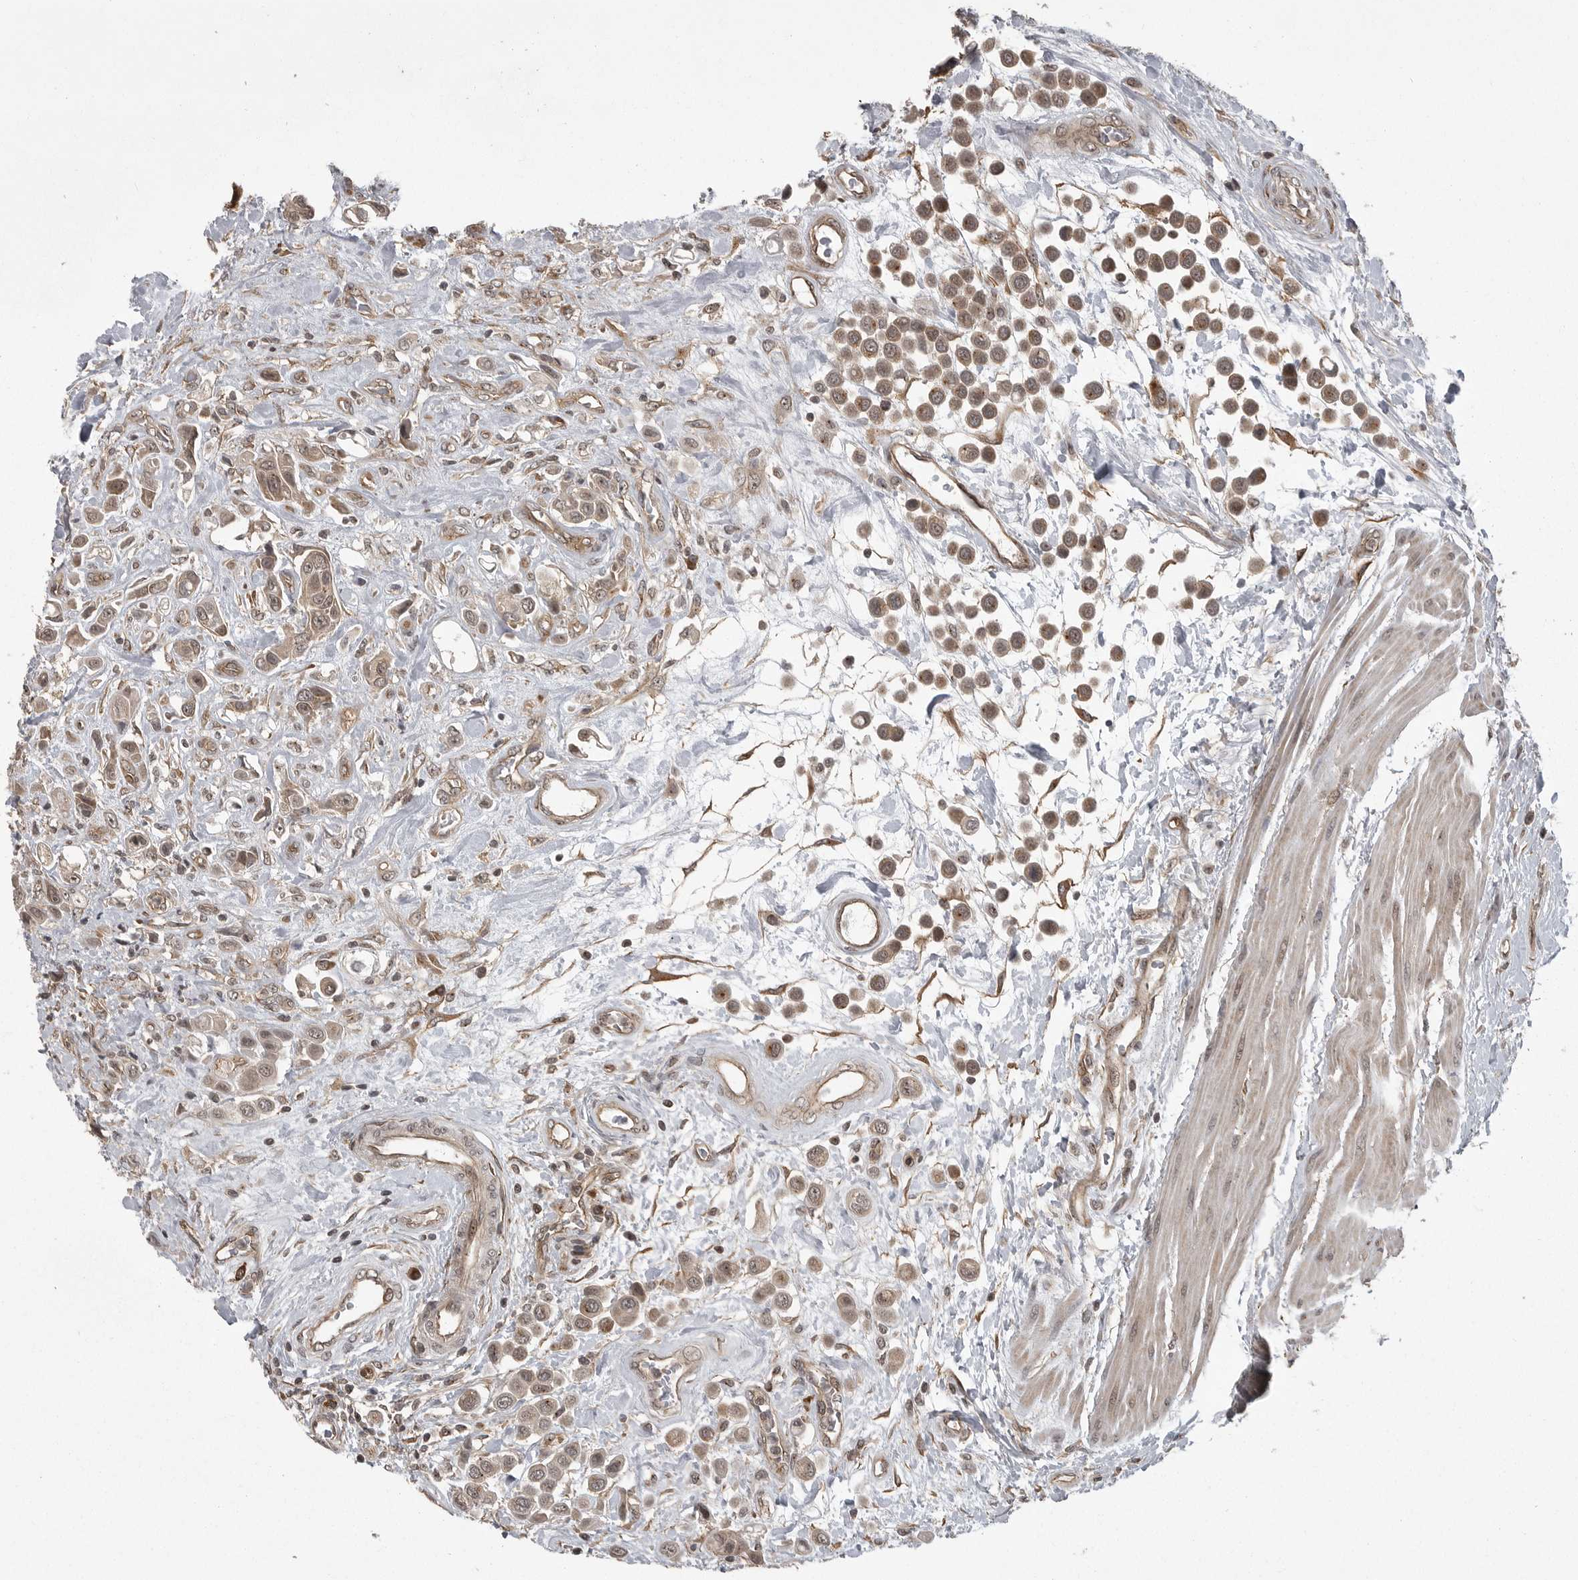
{"staining": {"intensity": "weak", "quantity": ">75%", "location": "cytoplasmic/membranous"}, "tissue": "urothelial cancer", "cell_type": "Tumor cells", "image_type": "cancer", "snomed": [{"axis": "morphology", "description": "Urothelial carcinoma, High grade"}, {"axis": "topography", "description": "Urinary bladder"}], "caption": "The photomicrograph demonstrates immunohistochemical staining of urothelial cancer. There is weak cytoplasmic/membranous positivity is identified in approximately >75% of tumor cells.", "gene": "DNAJC8", "patient": {"sex": "male", "age": 50}}